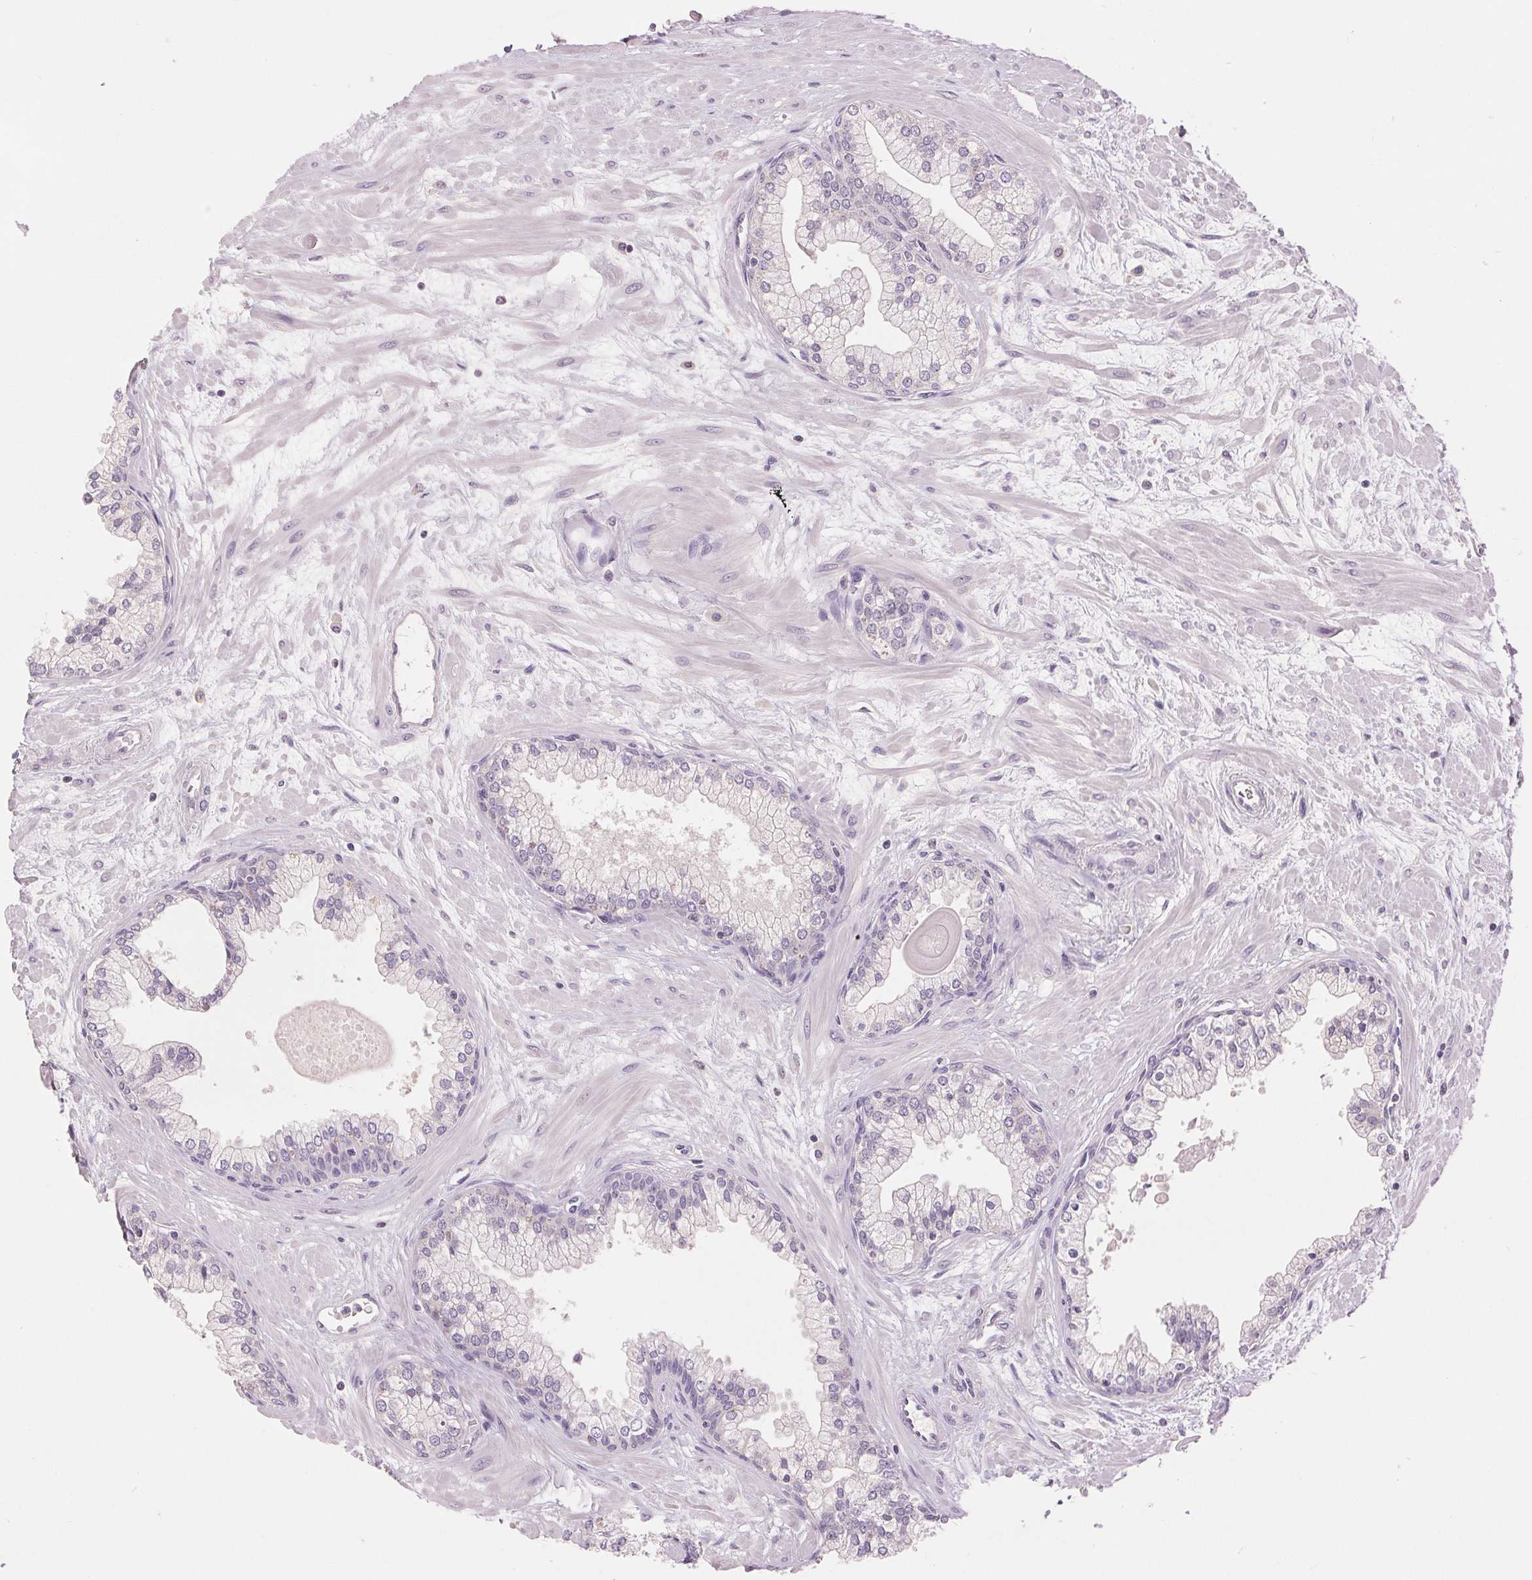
{"staining": {"intensity": "negative", "quantity": "none", "location": "none"}, "tissue": "prostate", "cell_type": "Glandular cells", "image_type": "normal", "snomed": [{"axis": "morphology", "description": "Normal tissue, NOS"}, {"axis": "topography", "description": "Prostate"}, {"axis": "topography", "description": "Peripheral nerve tissue"}], "caption": "A micrograph of human prostate is negative for staining in glandular cells. (DAB (3,3'-diaminobenzidine) immunohistochemistry with hematoxylin counter stain).", "gene": "FXYD4", "patient": {"sex": "male", "age": 61}}